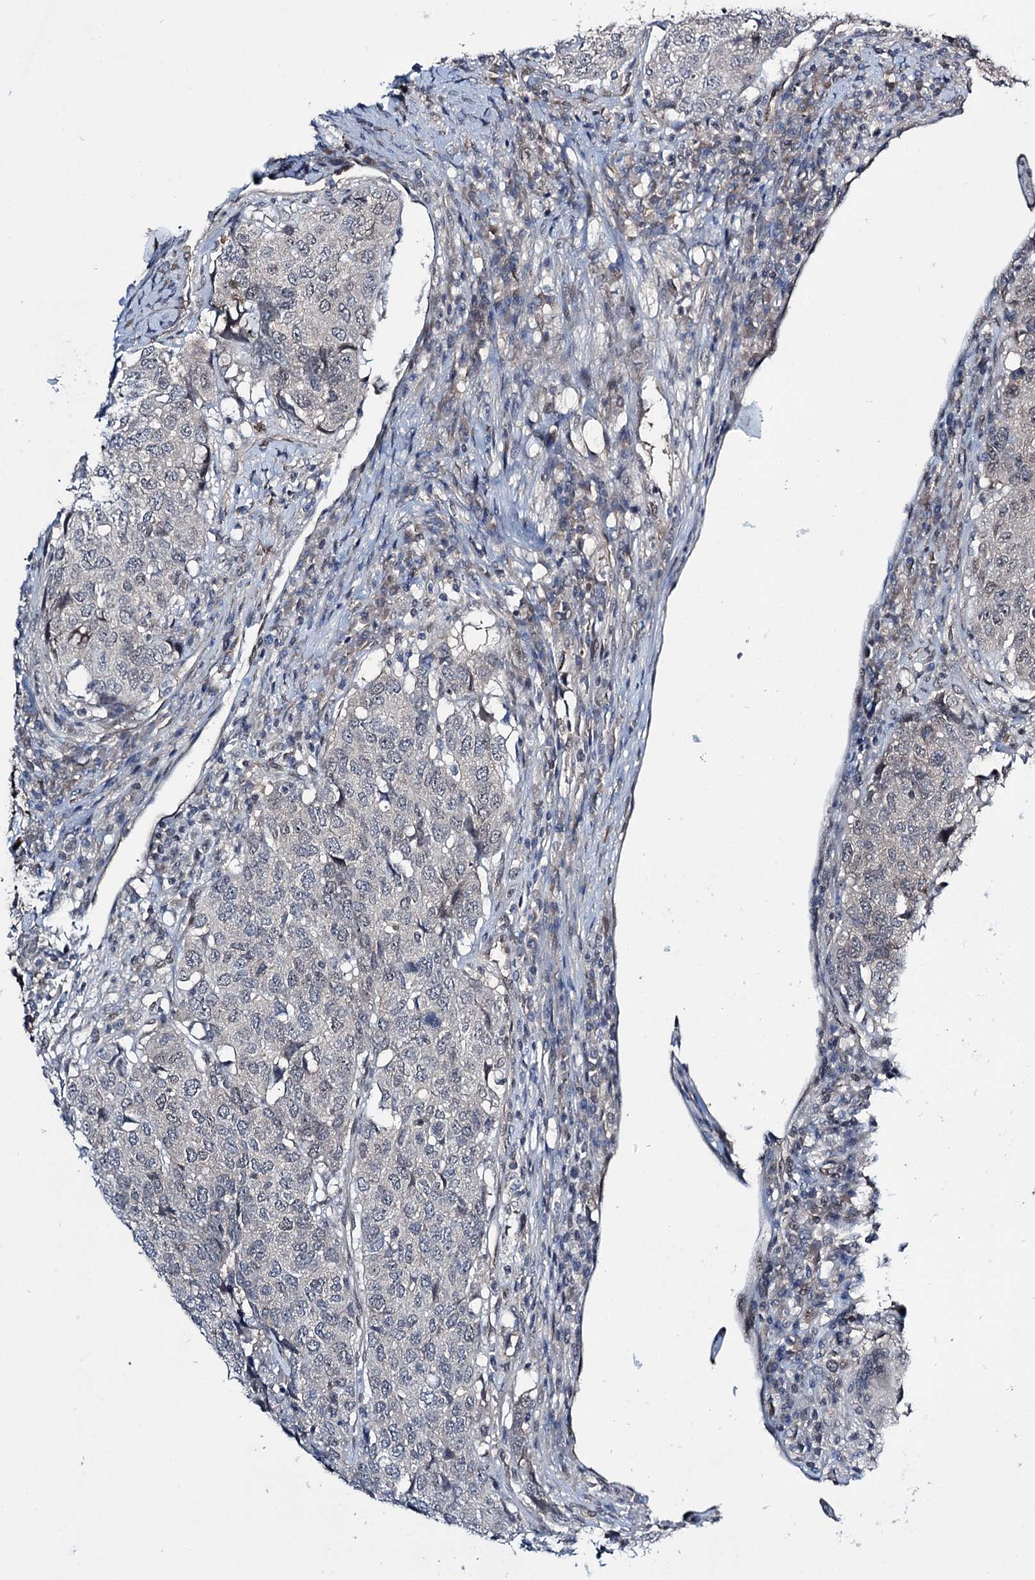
{"staining": {"intensity": "negative", "quantity": "none", "location": "none"}, "tissue": "head and neck cancer", "cell_type": "Tumor cells", "image_type": "cancer", "snomed": [{"axis": "morphology", "description": "Squamous cell carcinoma, NOS"}, {"axis": "topography", "description": "Head-Neck"}], "caption": "Micrograph shows no protein positivity in tumor cells of head and neck cancer (squamous cell carcinoma) tissue.", "gene": "DCUN1D4", "patient": {"sex": "male", "age": 66}}